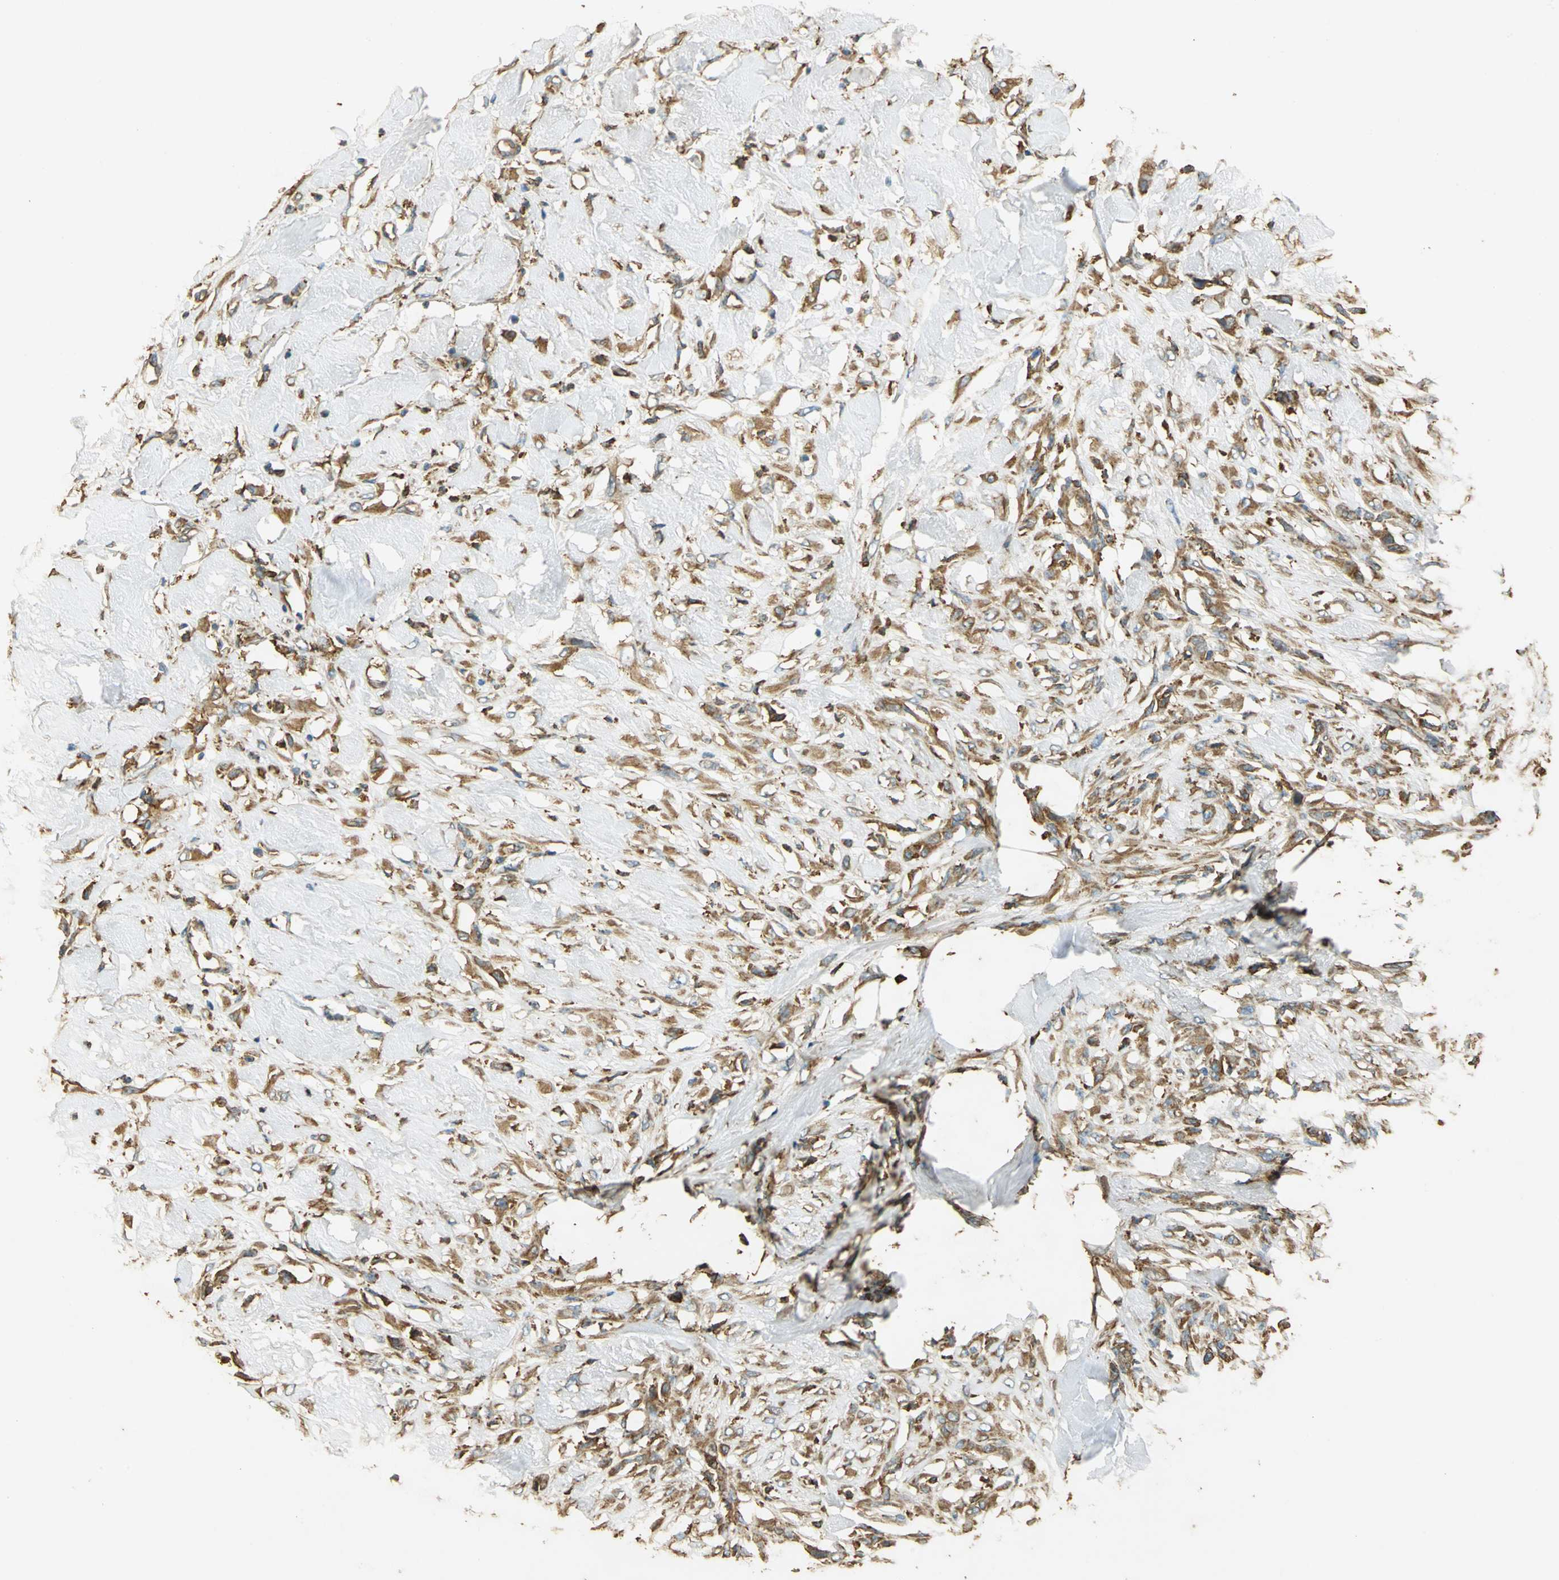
{"staining": {"intensity": "moderate", "quantity": ">75%", "location": "cytoplasmic/membranous"}, "tissue": "skin cancer", "cell_type": "Tumor cells", "image_type": "cancer", "snomed": [{"axis": "morphology", "description": "Normal tissue, NOS"}, {"axis": "morphology", "description": "Squamous cell carcinoma, NOS"}, {"axis": "topography", "description": "Skin"}], "caption": "The histopathology image exhibits a brown stain indicating the presence of a protein in the cytoplasmic/membranous of tumor cells in skin cancer (squamous cell carcinoma).", "gene": "HSP90B1", "patient": {"sex": "female", "age": 59}}